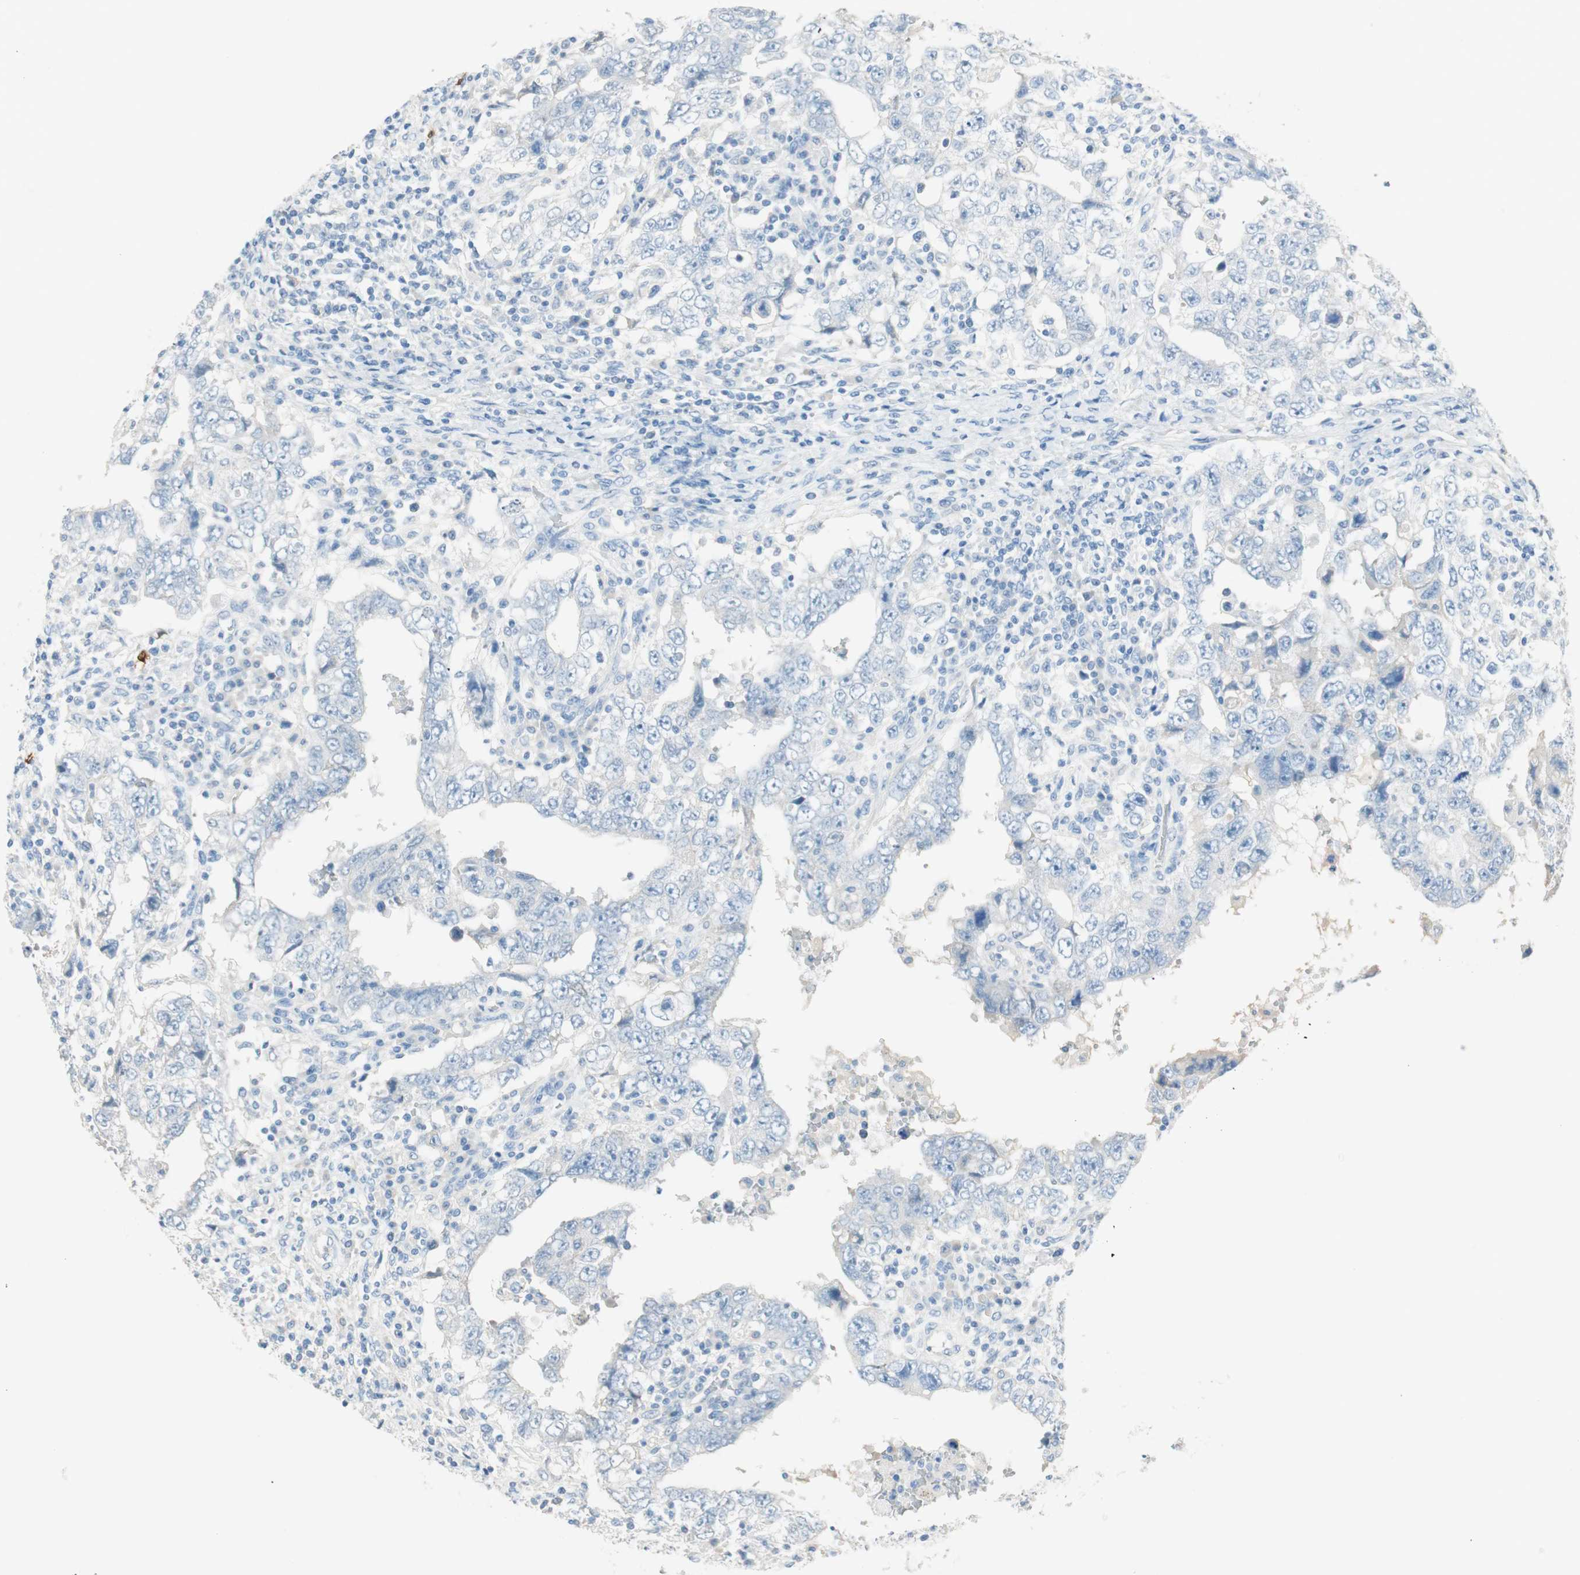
{"staining": {"intensity": "negative", "quantity": "none", "location": "none"}, "tissue": "testis cancer", "cell_type": "Tumor cells", "image_type": "cancer", "snomed": [{"axis": "morphology", "description": "Carcinoma, Embryonal, NOS"}, {"axis": "topography", "description": "Testis"}], "caption": "This is an immunohistochemistry (IHC) histopathology image of human embryonal carcinoma (testis). There is no positivity in tumor cells.", "gene": "HPGD", "patient": {"sex": "male", "age": 26}}